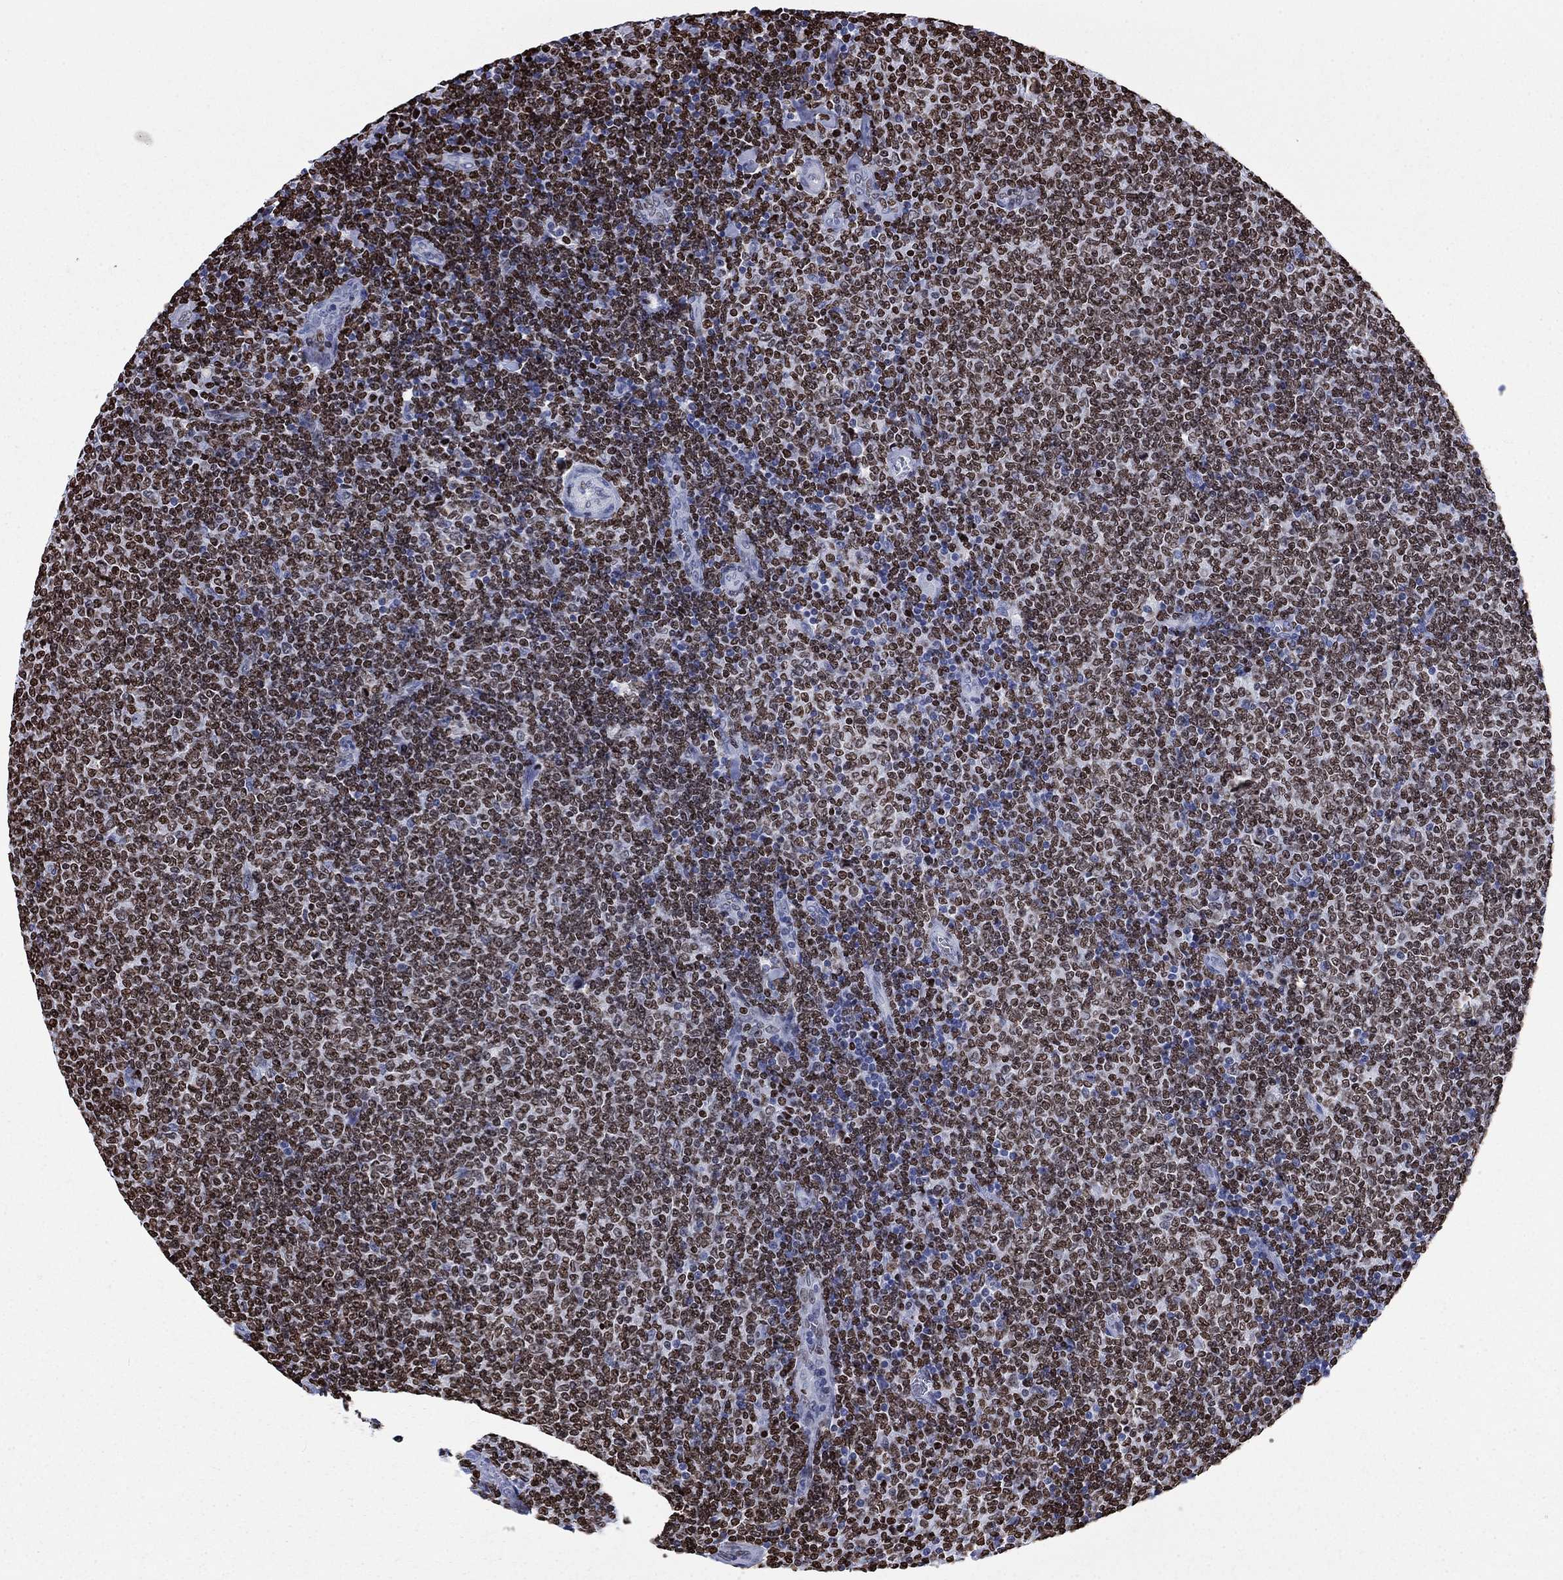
{"staining": {"intensity": "moderate", "quantity": ">75%", "location": "nuclear"}, "tissue": "lymphoma", "cell_type": "Tumor cells", "image_type": "cancer", "snomed": [{"axis": "morphology", "description": "Malignant lymphoma, non-Hodgkin's type, Low grade"}, {"axis": "topography", "description": "Lymph node"}], "caption": "Immunohistochemical staining of lymphoma reveals medium levels of moderate nuclear staining in approximately >75% of tumor cells.", "gene": "H1-5", "patient": {"sex": "male", "age": 52}}